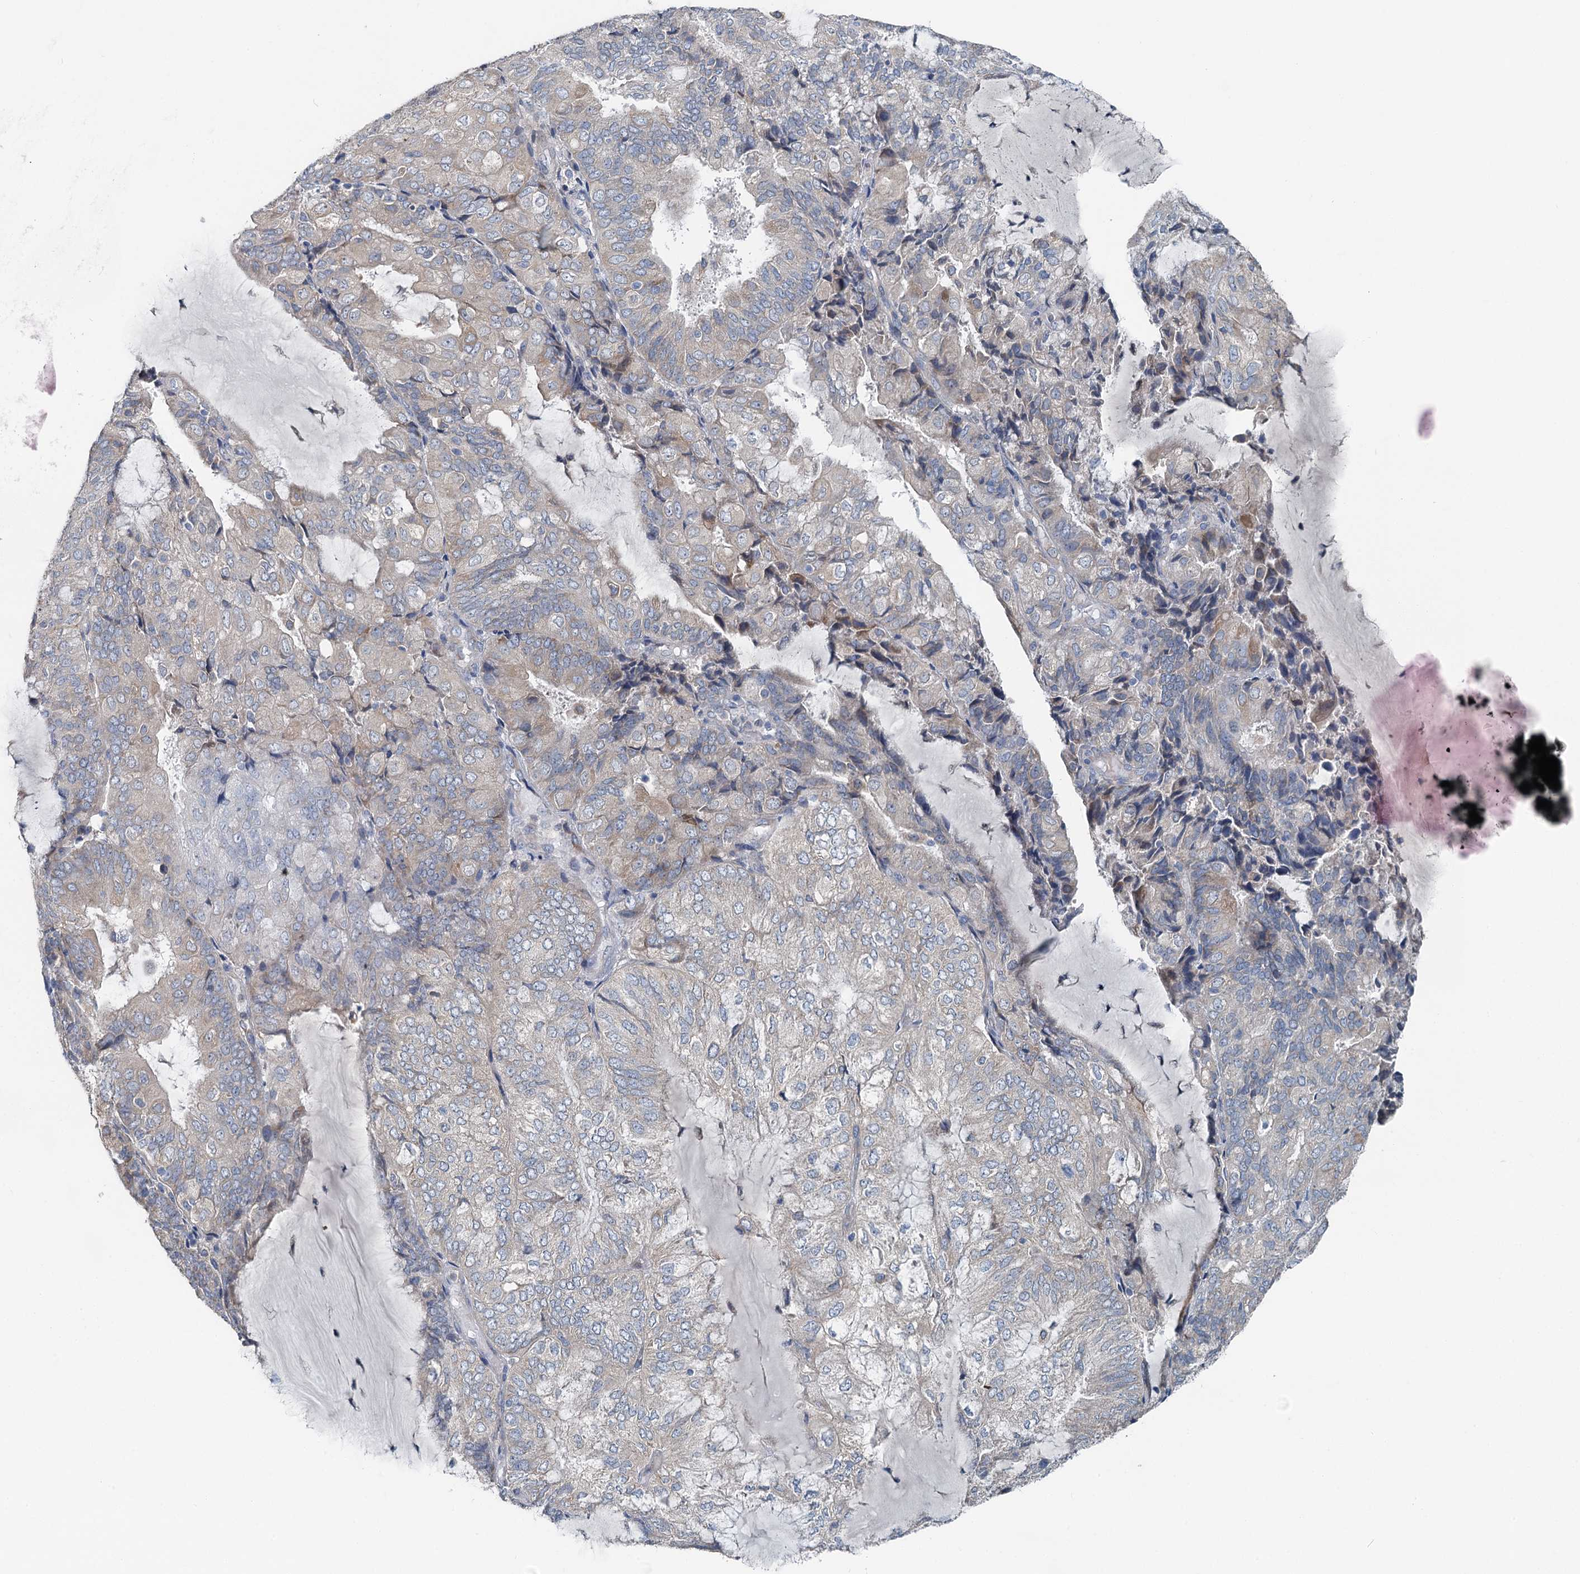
{"staining": {"intensity": "weak", "quantity": "<25%", "location": "cytoplasmic/membranous"}, "tissue": "endometrial cancer", "cell_type": "Tumor cells", "image_type": "cancer", "snomed": [{"axis": "morphology", "description": "Adenocarcinoma, NOS"}, {"axis": "topography", "description": "Endometrium"}], "caption": "Tumor cells show no significant protein positivity in endometrial cancer. (Brightfield microscopy of DAB immunohistochemistry at high magnification).", "gene": "C6orf120", "patient": {"sex": "female", "age": 81}}